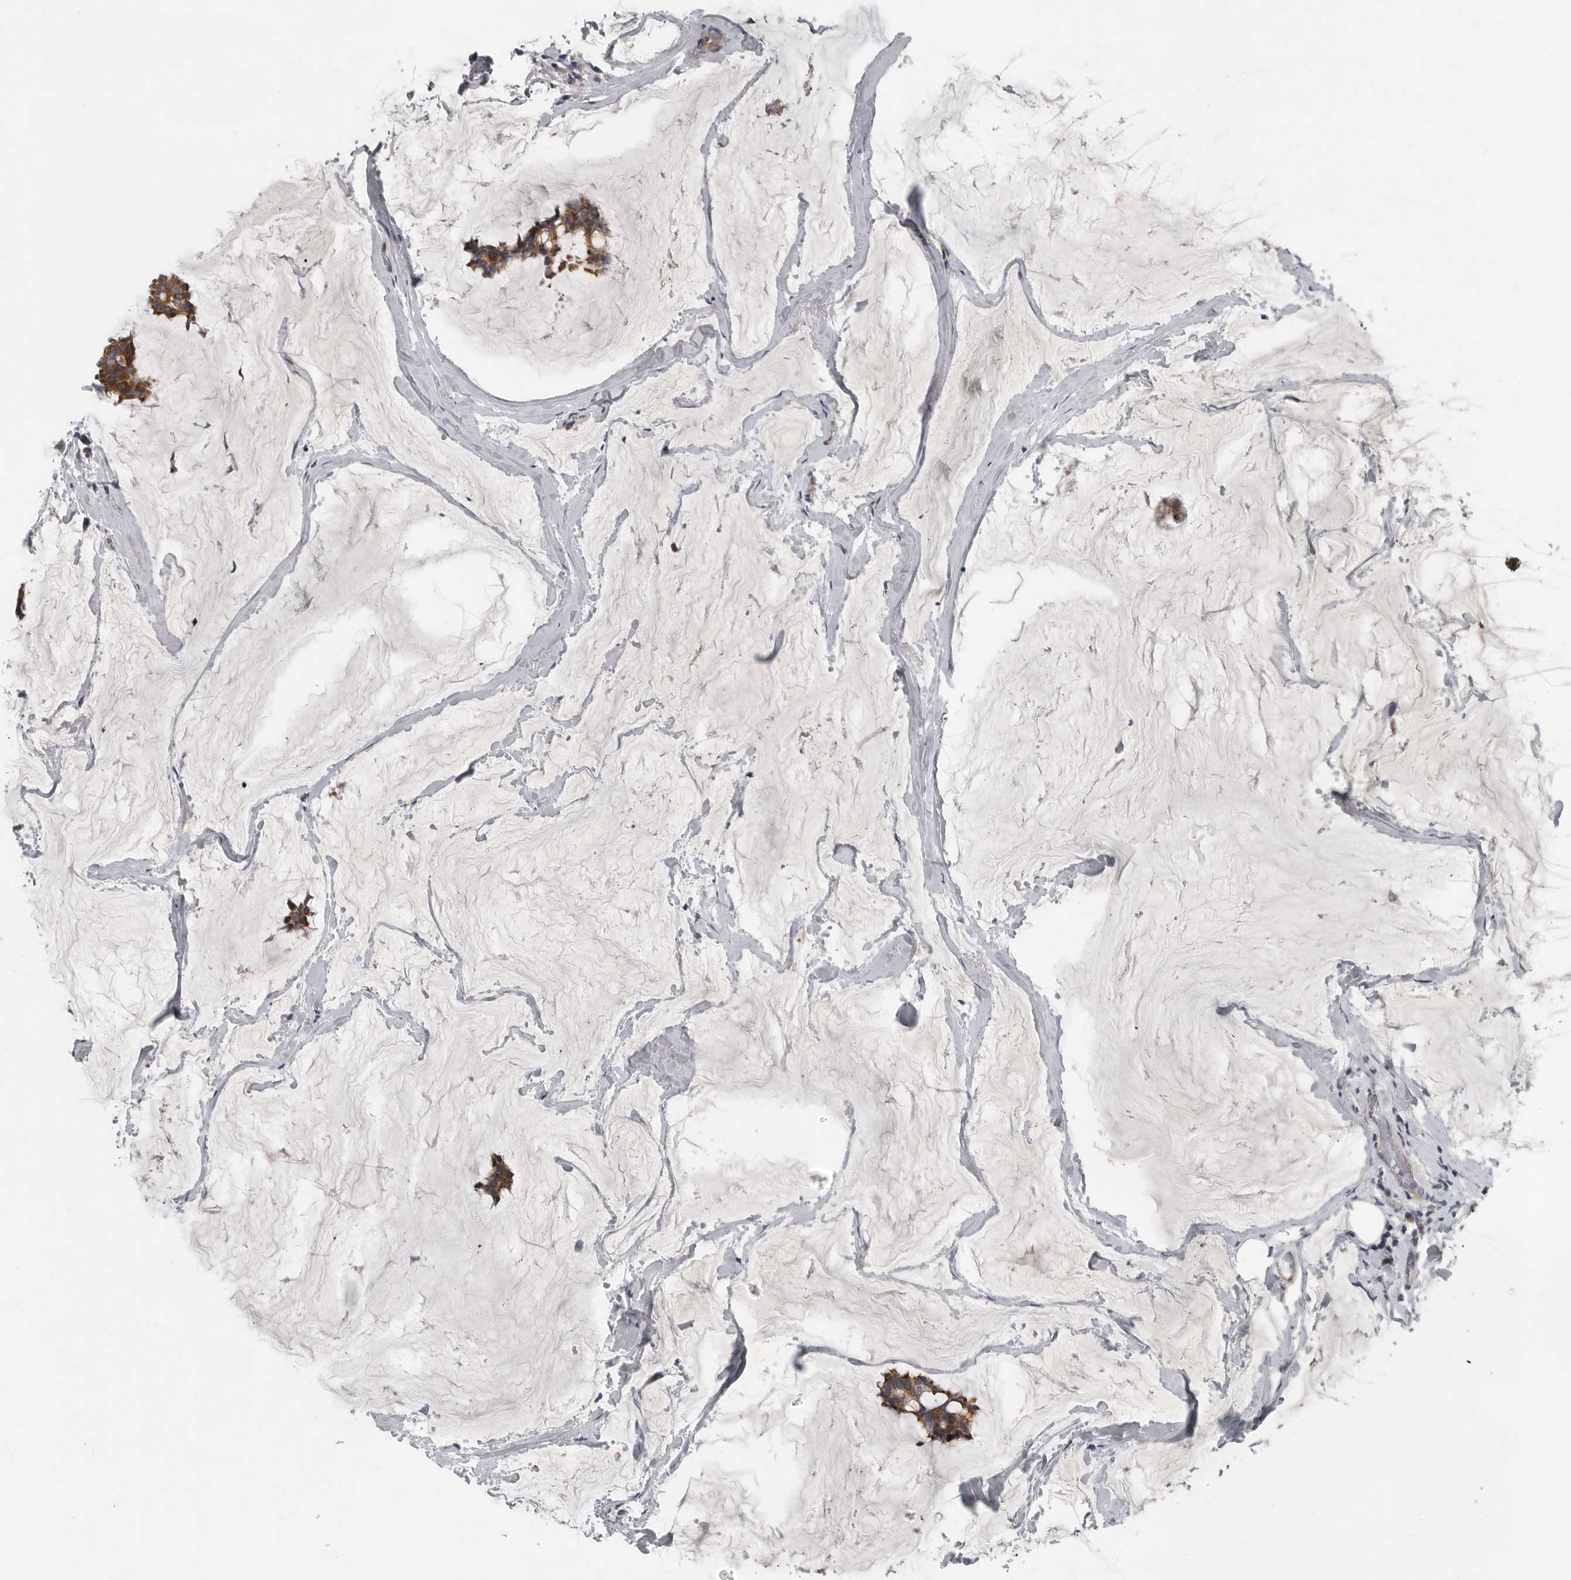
{"staining": {"intensity": "moderate", "quantity": ">75%", "location": "cytoplasmic/membranous"}, "tissue": "breast cancer", "cell_type": "Tumor cells", "image_type": "cancer", "snomed": [{"axis": "morphology", "description": "Duct carcinoma"}, {"axis": "topography", "description": "Breast"}], "caption": "Breast cancer was stained to show a protein in brown. There is medium levels of moderate cytoplasmic/membranous expression in about >75% of tumor cells.", "gene": "DPY19L4", "patient": {"sex": "female", "age": 93}}